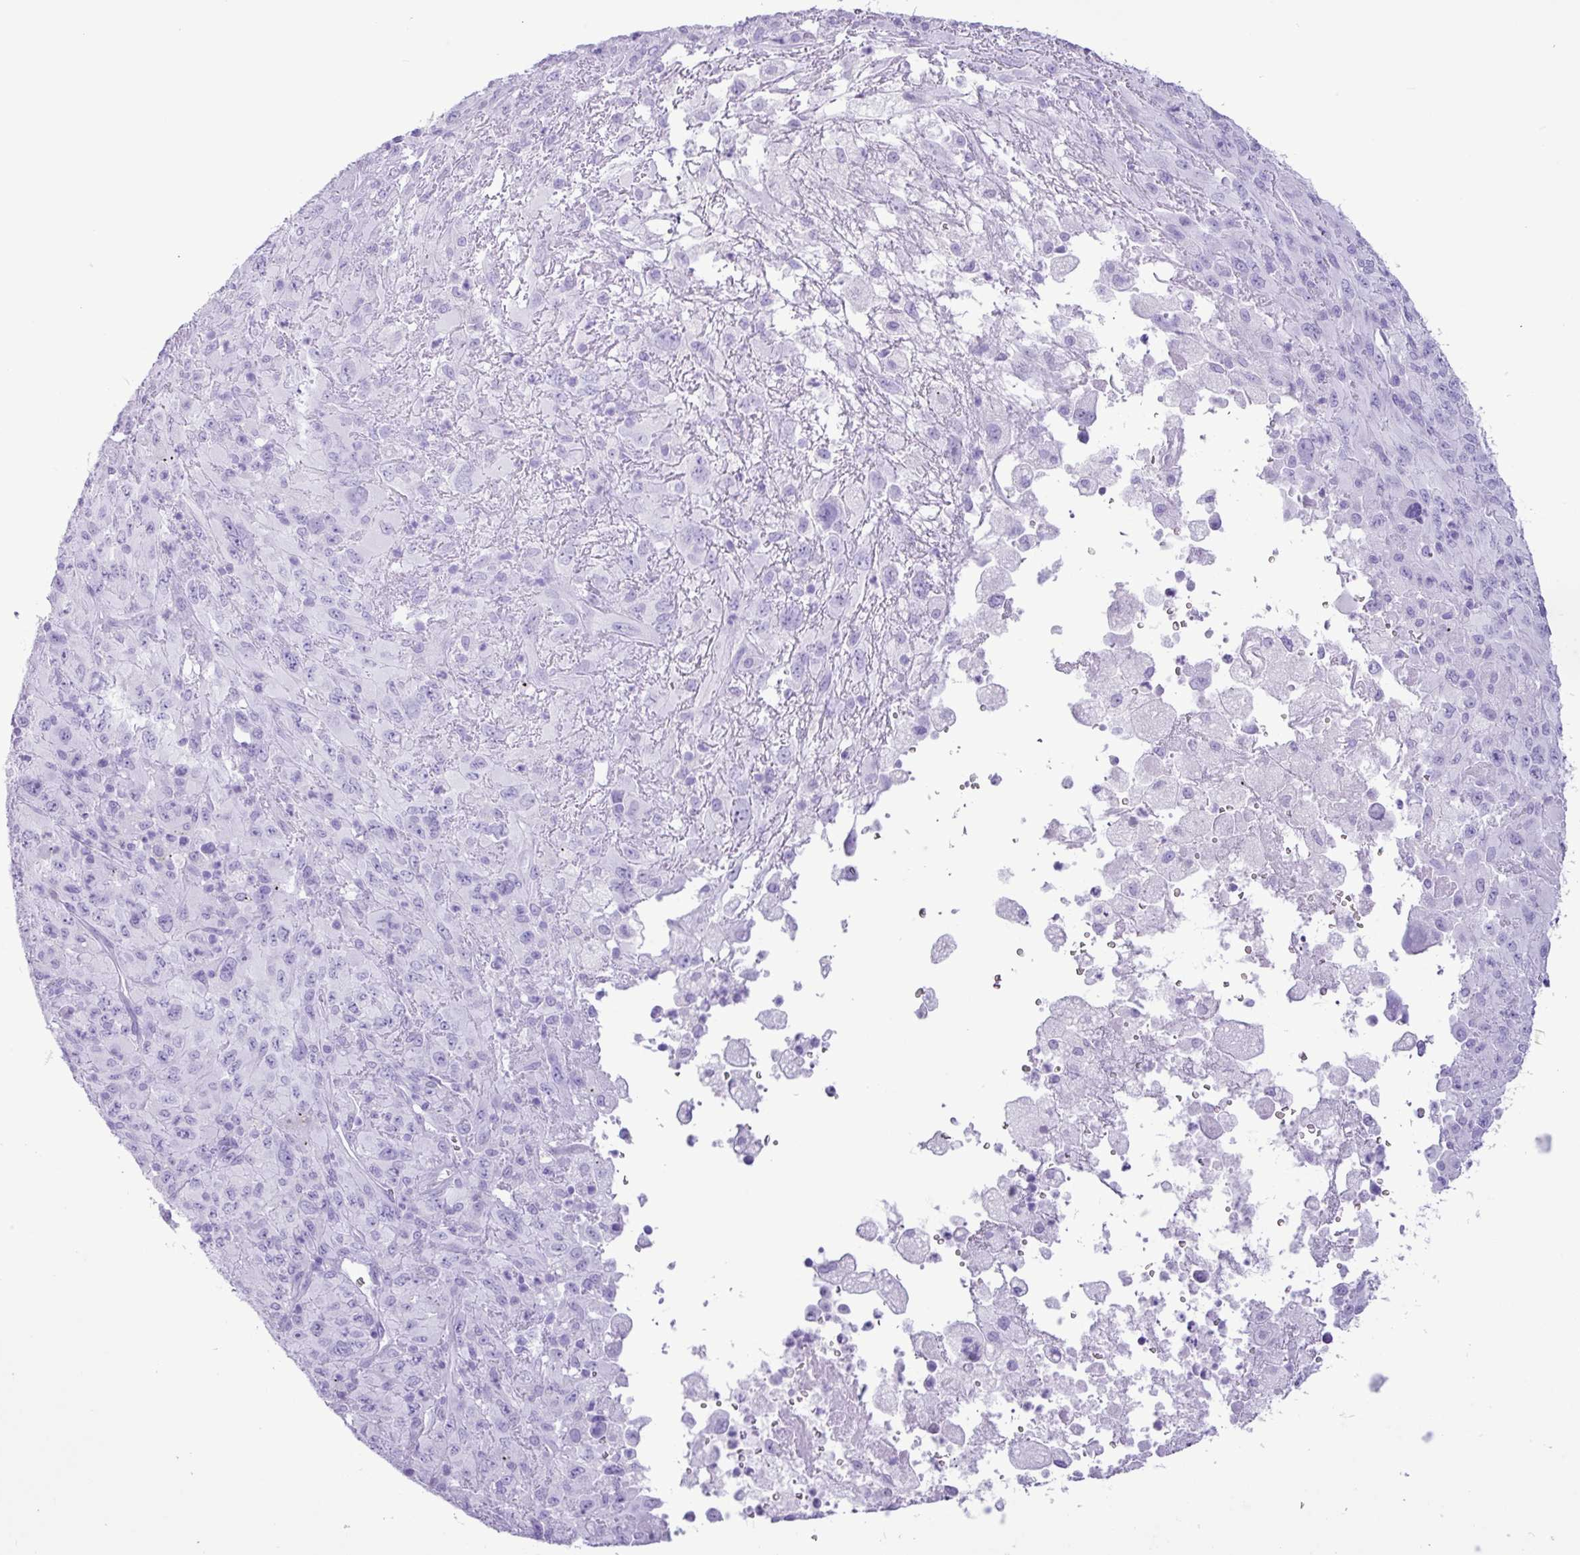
{"staining": {"intensity": "negative", "quantity": "none", "location": "none"}, "tissue": "melanoma", "cell_type": "Tumor cells", "image_type": "cancer", "snomed": [{"axis": "morphology", "description": "Malignant melanoma, Metastatic site"}, {"axis": "topography", "description": "Skin"}], "caption": "Image shows no protein staining in tumor cells of malignant melanoma (metastatic site) tissue.", "gene": "CKMT2", "patient": {"sex": "female", "age": 56}}